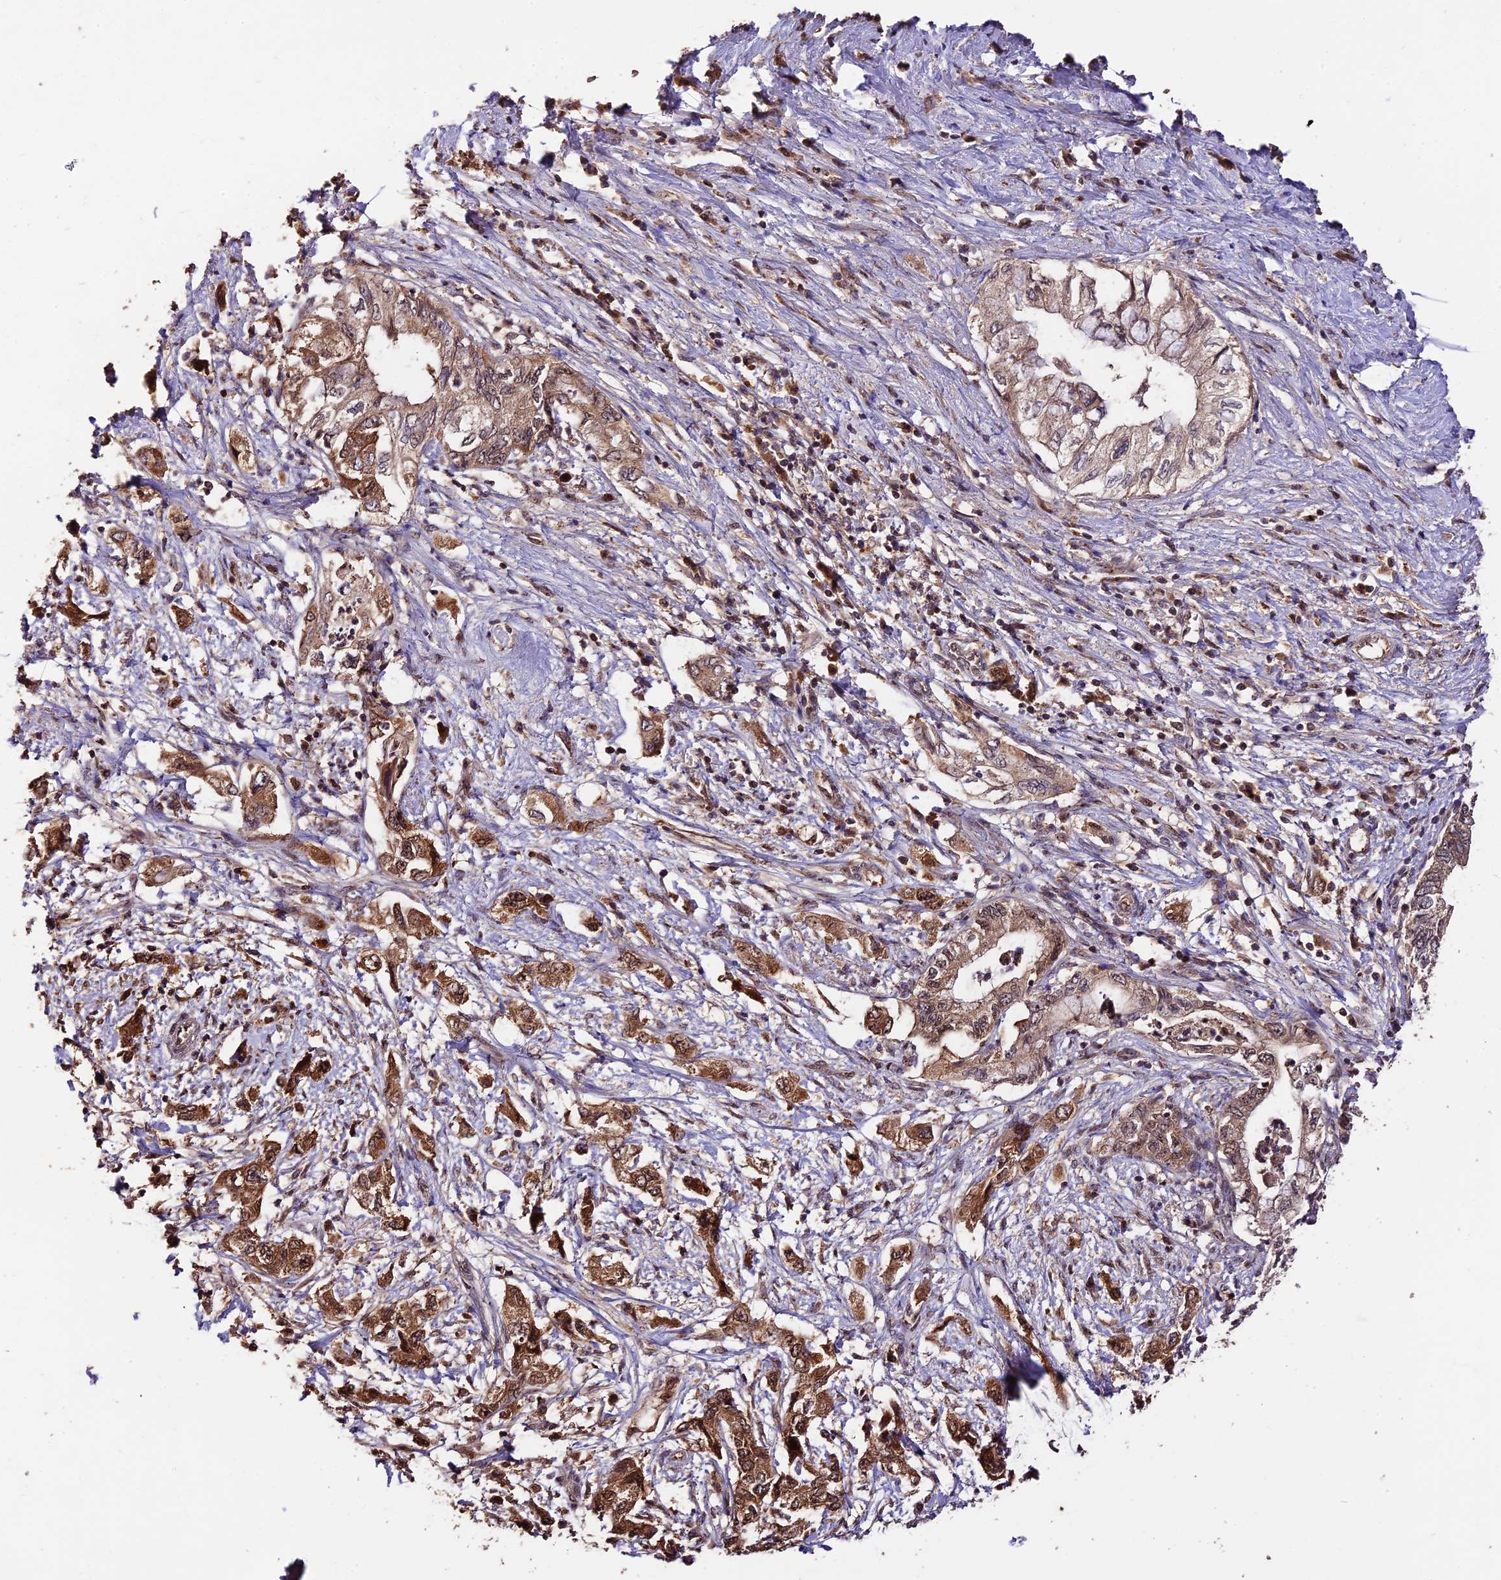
{"staining": {"intensity": "moderate", "quantity": ">75%", "location": "cytoplasmic/membranous,nuclear"}, "tissue": "pancreatic cancer", "cell_type": "Tumor cells", "image_type": "cancer", "snomed": [{"axis": "morphology", "description": "Adenocarcinoma, NOS"}, {"axis": "topography", "description": "Pancreas"}], "caption": "An IHC photomicrograph of neoplastic tissue is shown. Protein staining in brown labels moderate cytoplasmic/membranous and nuclear positivity in pancreatic cancer within tumor cells.", "gene": "TRMT1", "patient": {"sex": "female", "age": 73}}